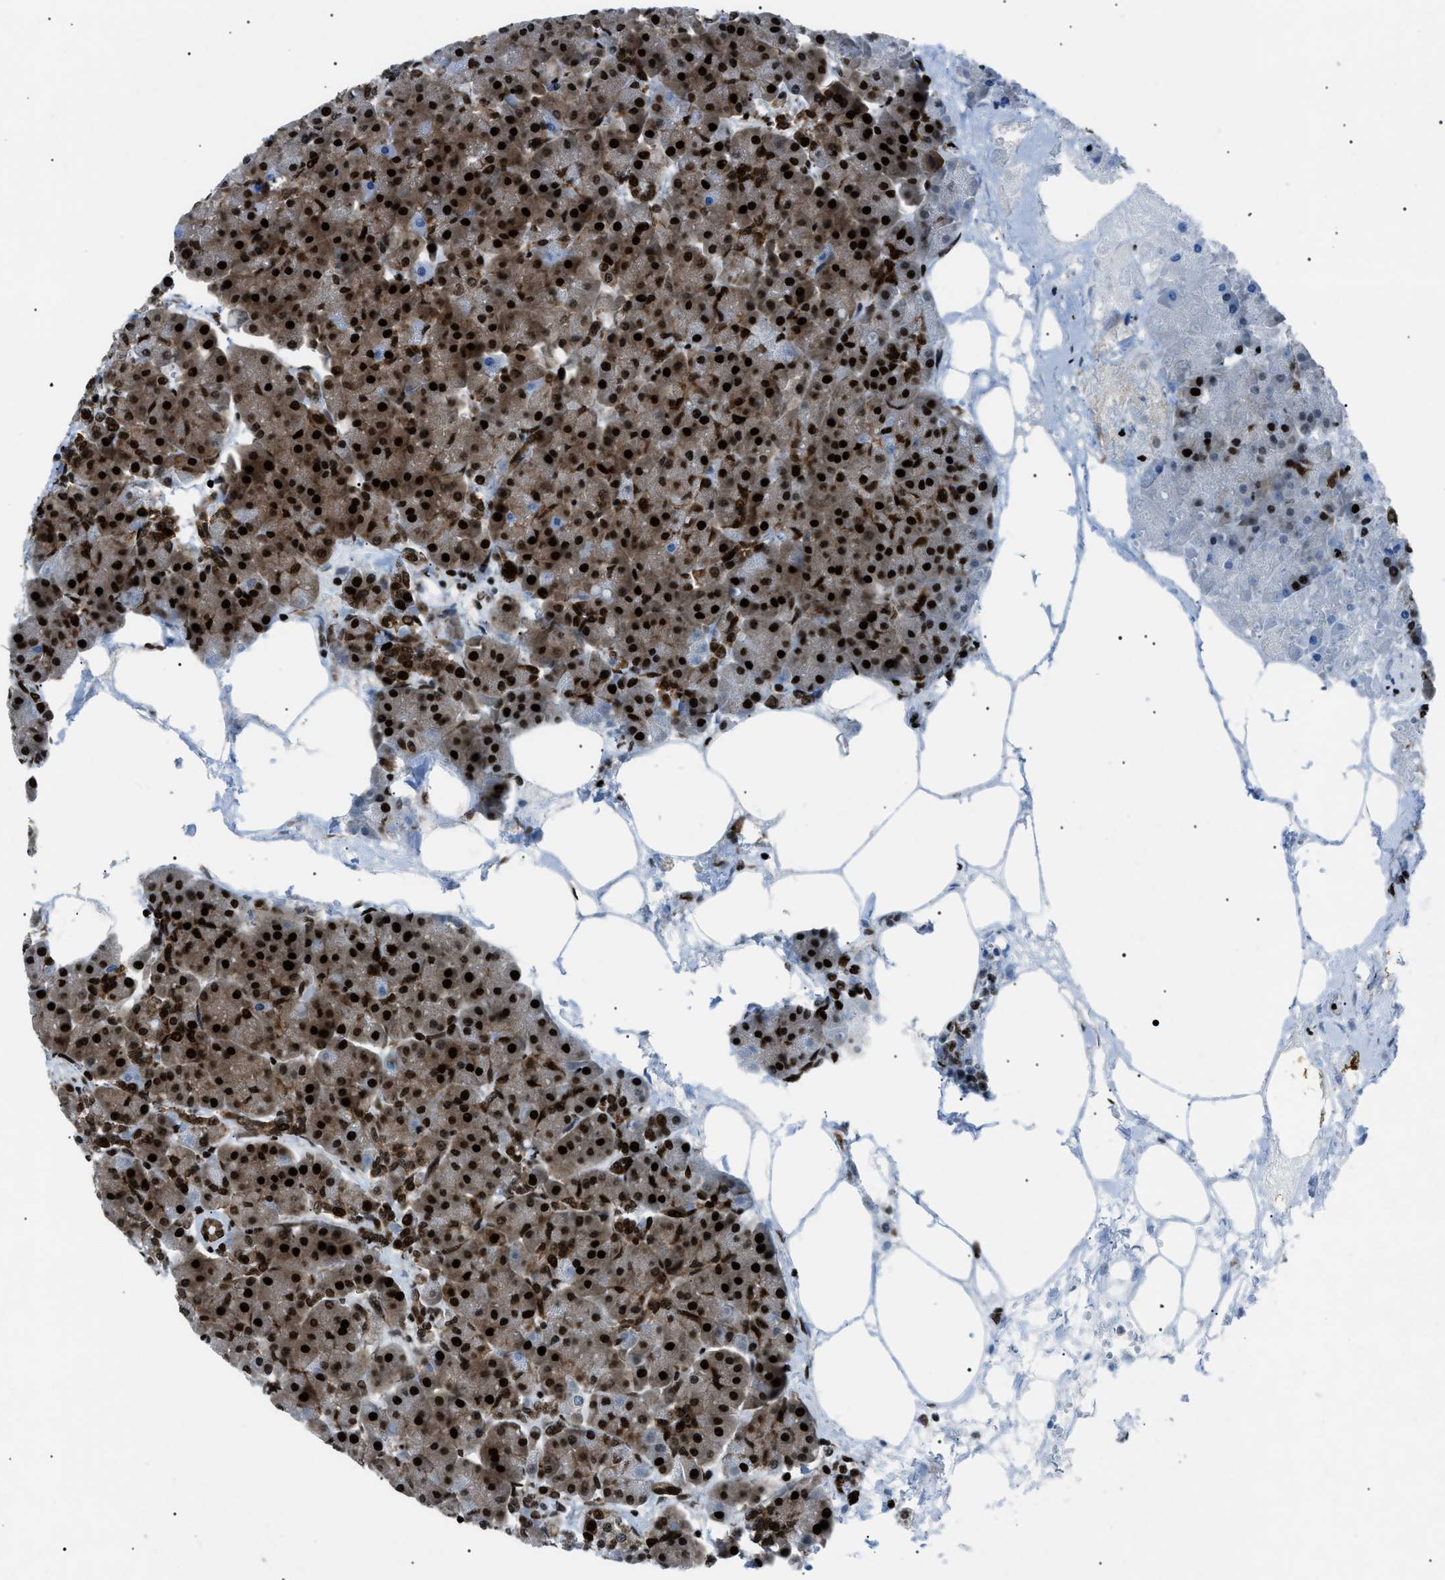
{"staining": {"intensity": "strong", "quantity": ">75%", "location": "cytoplasmic/membranous,nuclear"}, "tissue": "pancreas", "cell_type": "Exocrine glandular cells", "image_type": "normal", "snomed": [{"axis": "morphology", "description": "Normal tissue, NOS"}, {"axis": "topography", "description": "Pancreas"}], "caption": "Exocrine glandular cells exhibit strong cytoplasmic/membranous,nuclear staining in about >75% of cells in normal pancreas.", "gene": "HNRNPK", "patient": {"sex": "female", "age": 70}}